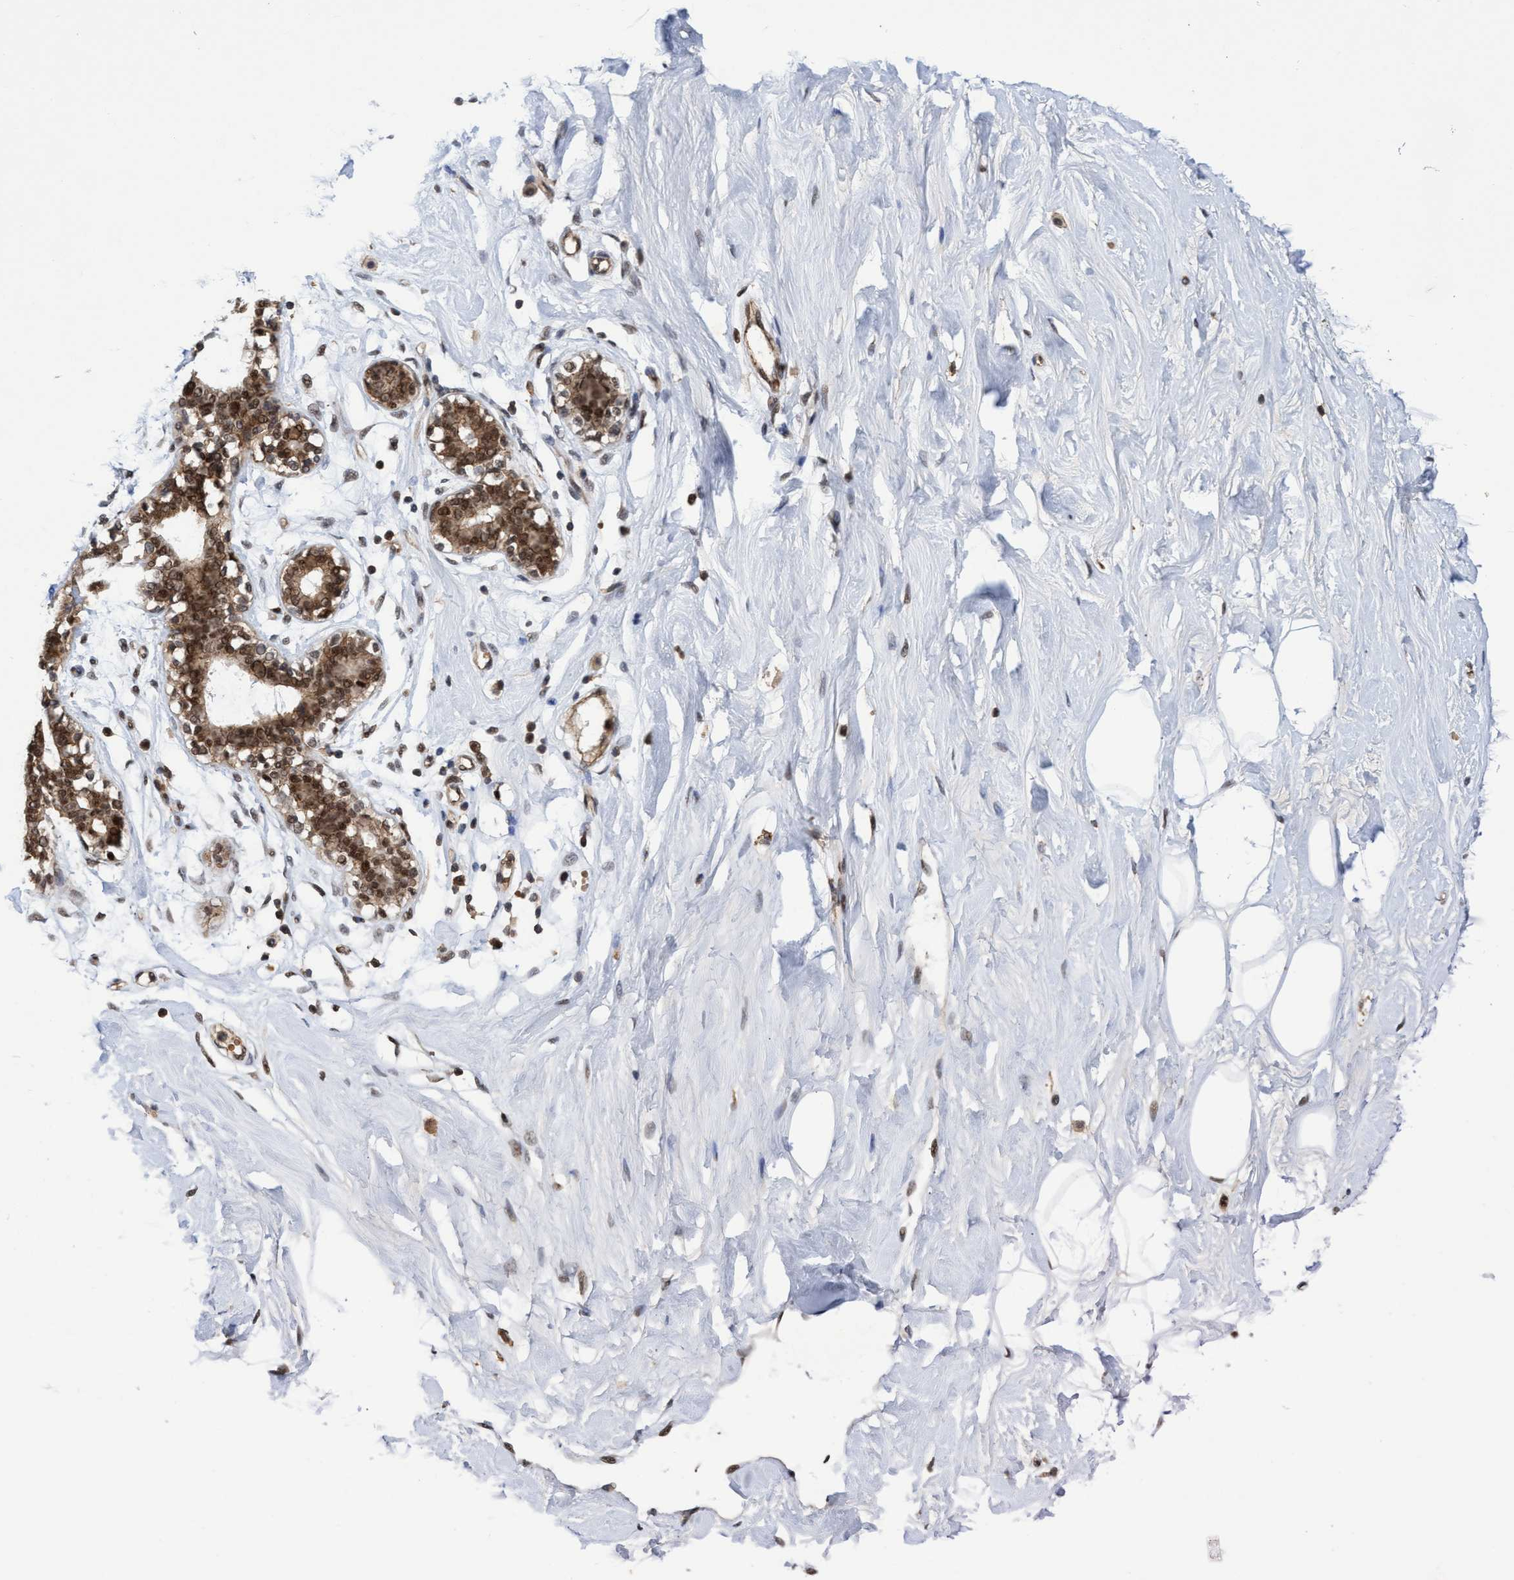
{"staining": {"intensity": "negative", "quantity": "none", "location": "none"}, "tissue": "breast", "cell_type": "Adipocytes", "image_type": "normal", "snomed": [{"axis": "morphology", "description": "Normal tissue, NOS"}, {"axis": "topography", "description": "Breast"}], "caption": "Immunohistochemistry of normal breast demonstrates no positivity in adipocytes.", "gene": "GTF2F1", "patient": {"sex": "female", "age": 23}}